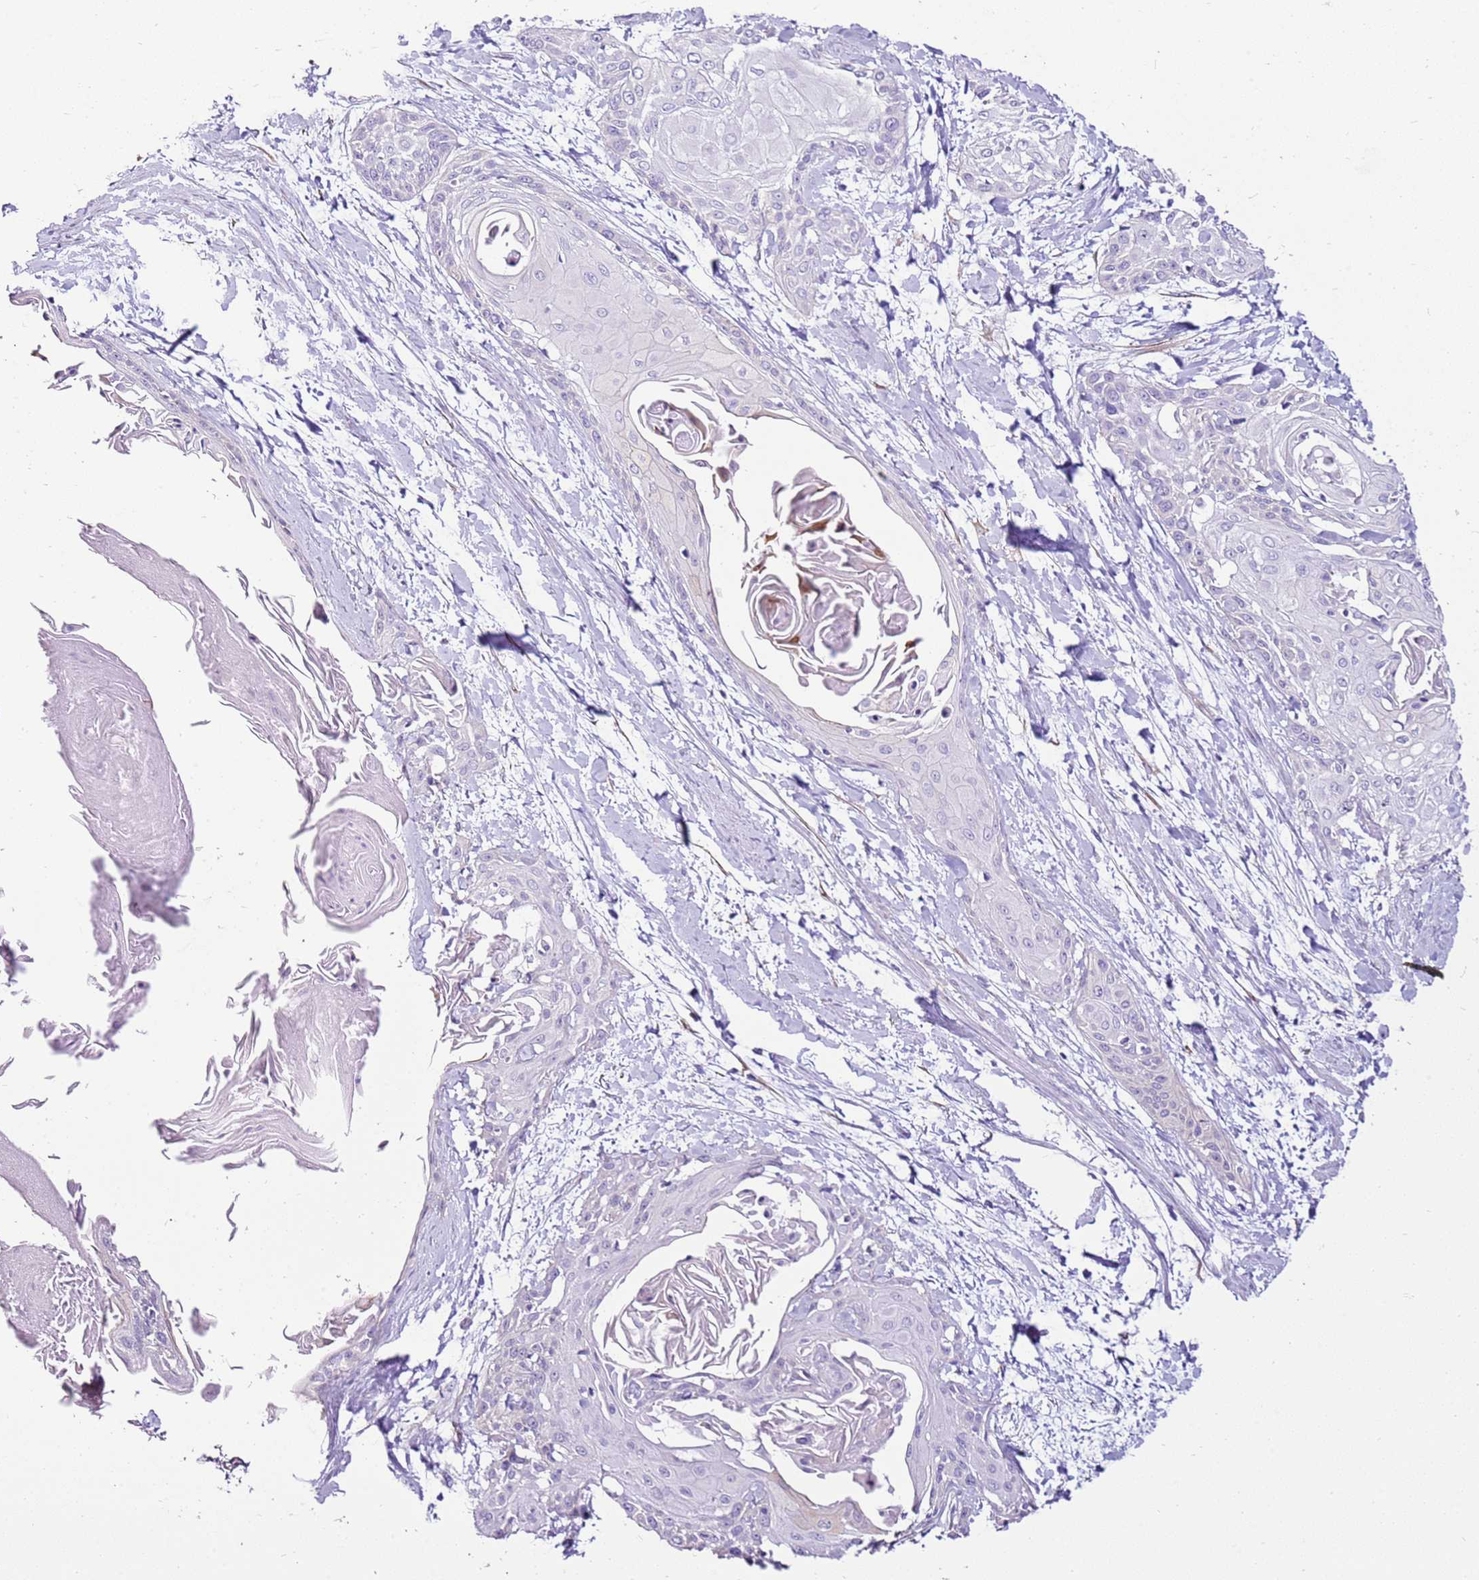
{"staining": {"intensity": "negative", "quantity": "none", "location": "none"}, "tissue": "cervical cancer", "cell_type": "Tumor cells", "image_type": "cancer", "snomed": [{"axis": "morphology", "description": "Squamous cell carcinoma, NOS"}, {"axis": "topography", "description": "Cervix"}], "caption": "IHC of human cervical cancer demonstrates no positivity in tumor cells. Nuclei are stained in blue.", "gene": "SLC38A5", "patient": {"sex": "female", "age": 57}}